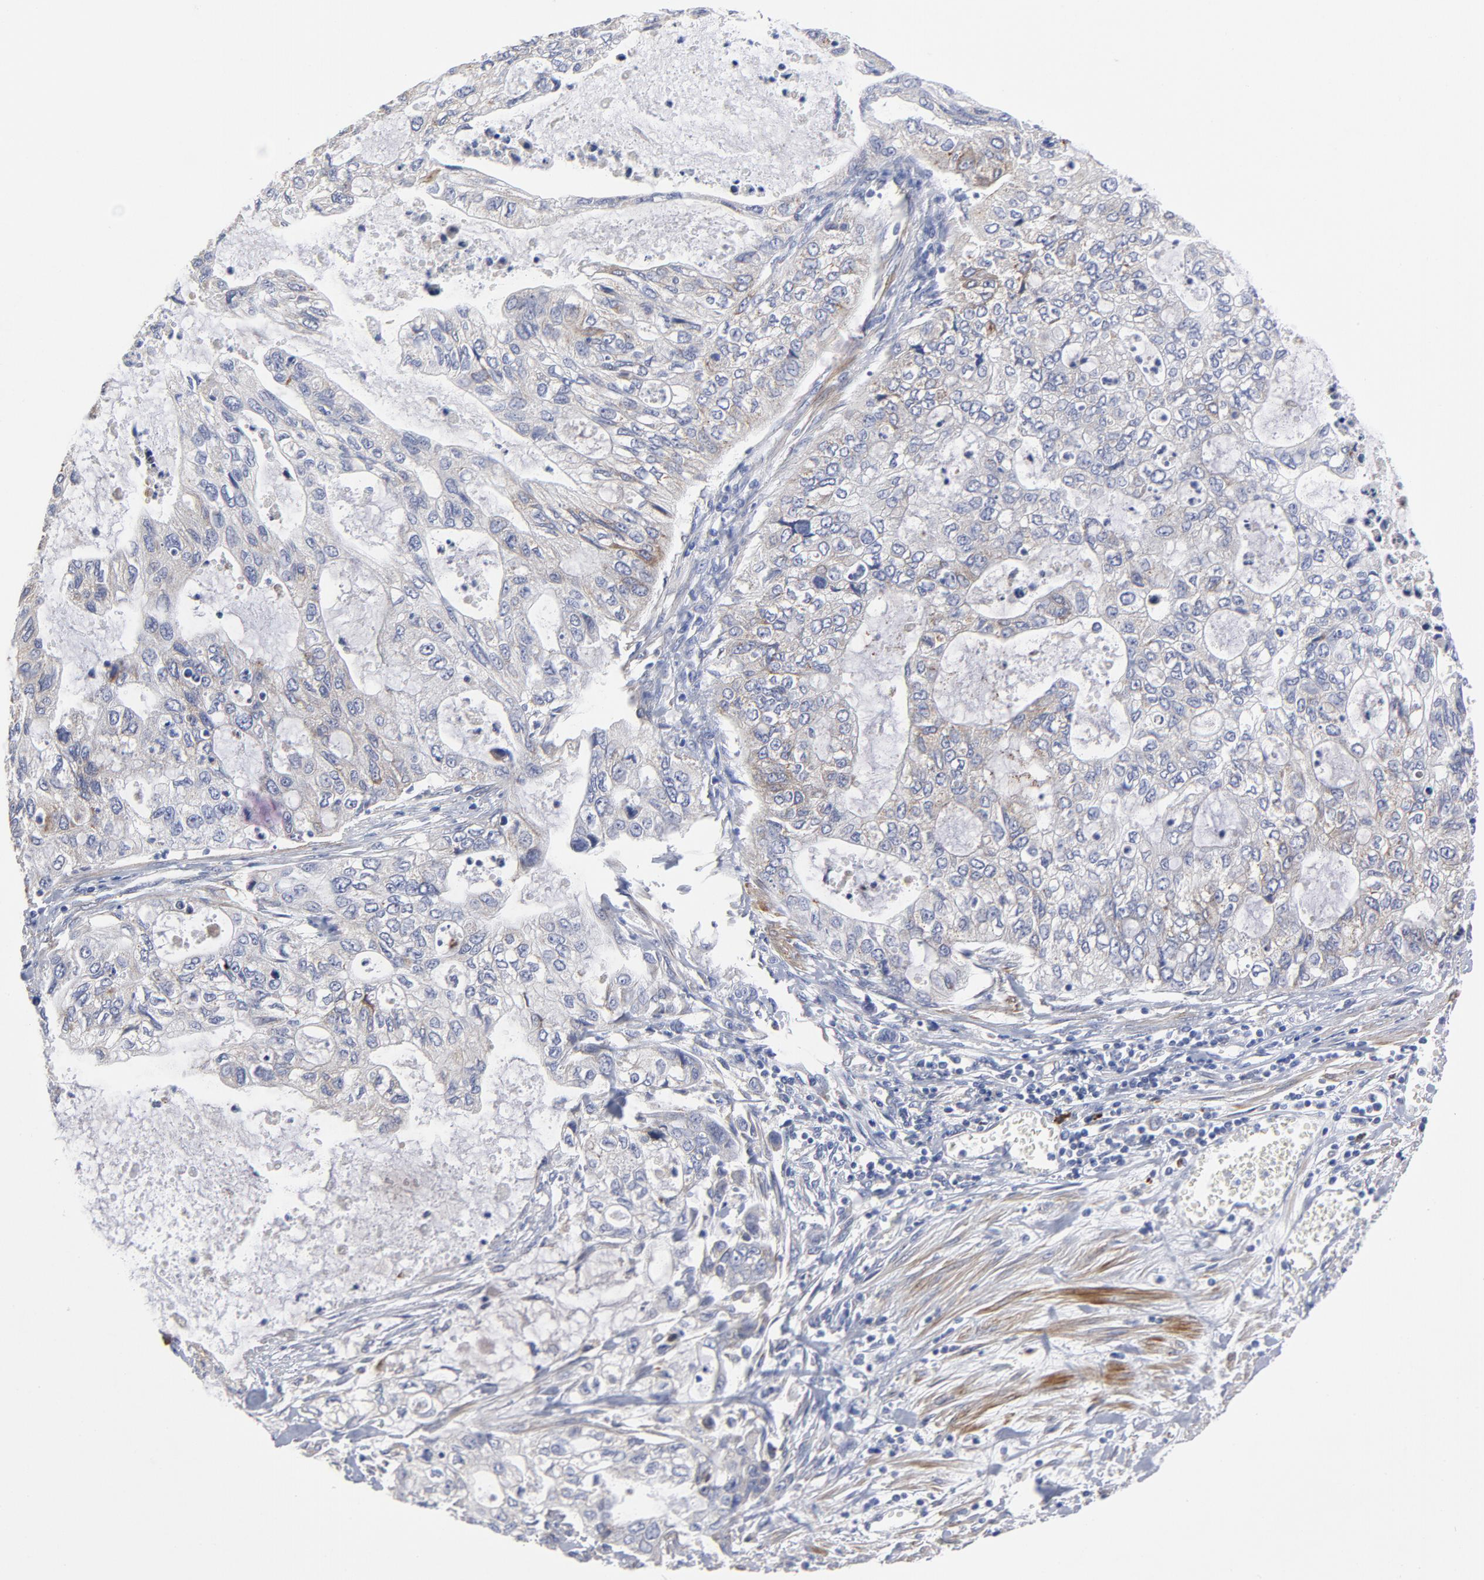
{"staining": {"intensity": "moderate", "quantity": "<25%", "location": "cytoplasmic/membranous"}, "tissue": "stomach cancer", "cell_type": "Tumor cells", "image_type": "cancer", "snomed": [{"axis": "morphology", "description": "Adenocarcinoma, NOS"}, {"axis": "topography", "description": "Stomach, upper"}], "caption": "Human stomach cancer (adenocarcinoma) stained for a protein (brown) shows moderate cytoplasmic/membranous positive positivity in about <25% of tumor cells.", "gene": "RAPGEF3", "patient": {"sex": "female", "age": 52}}